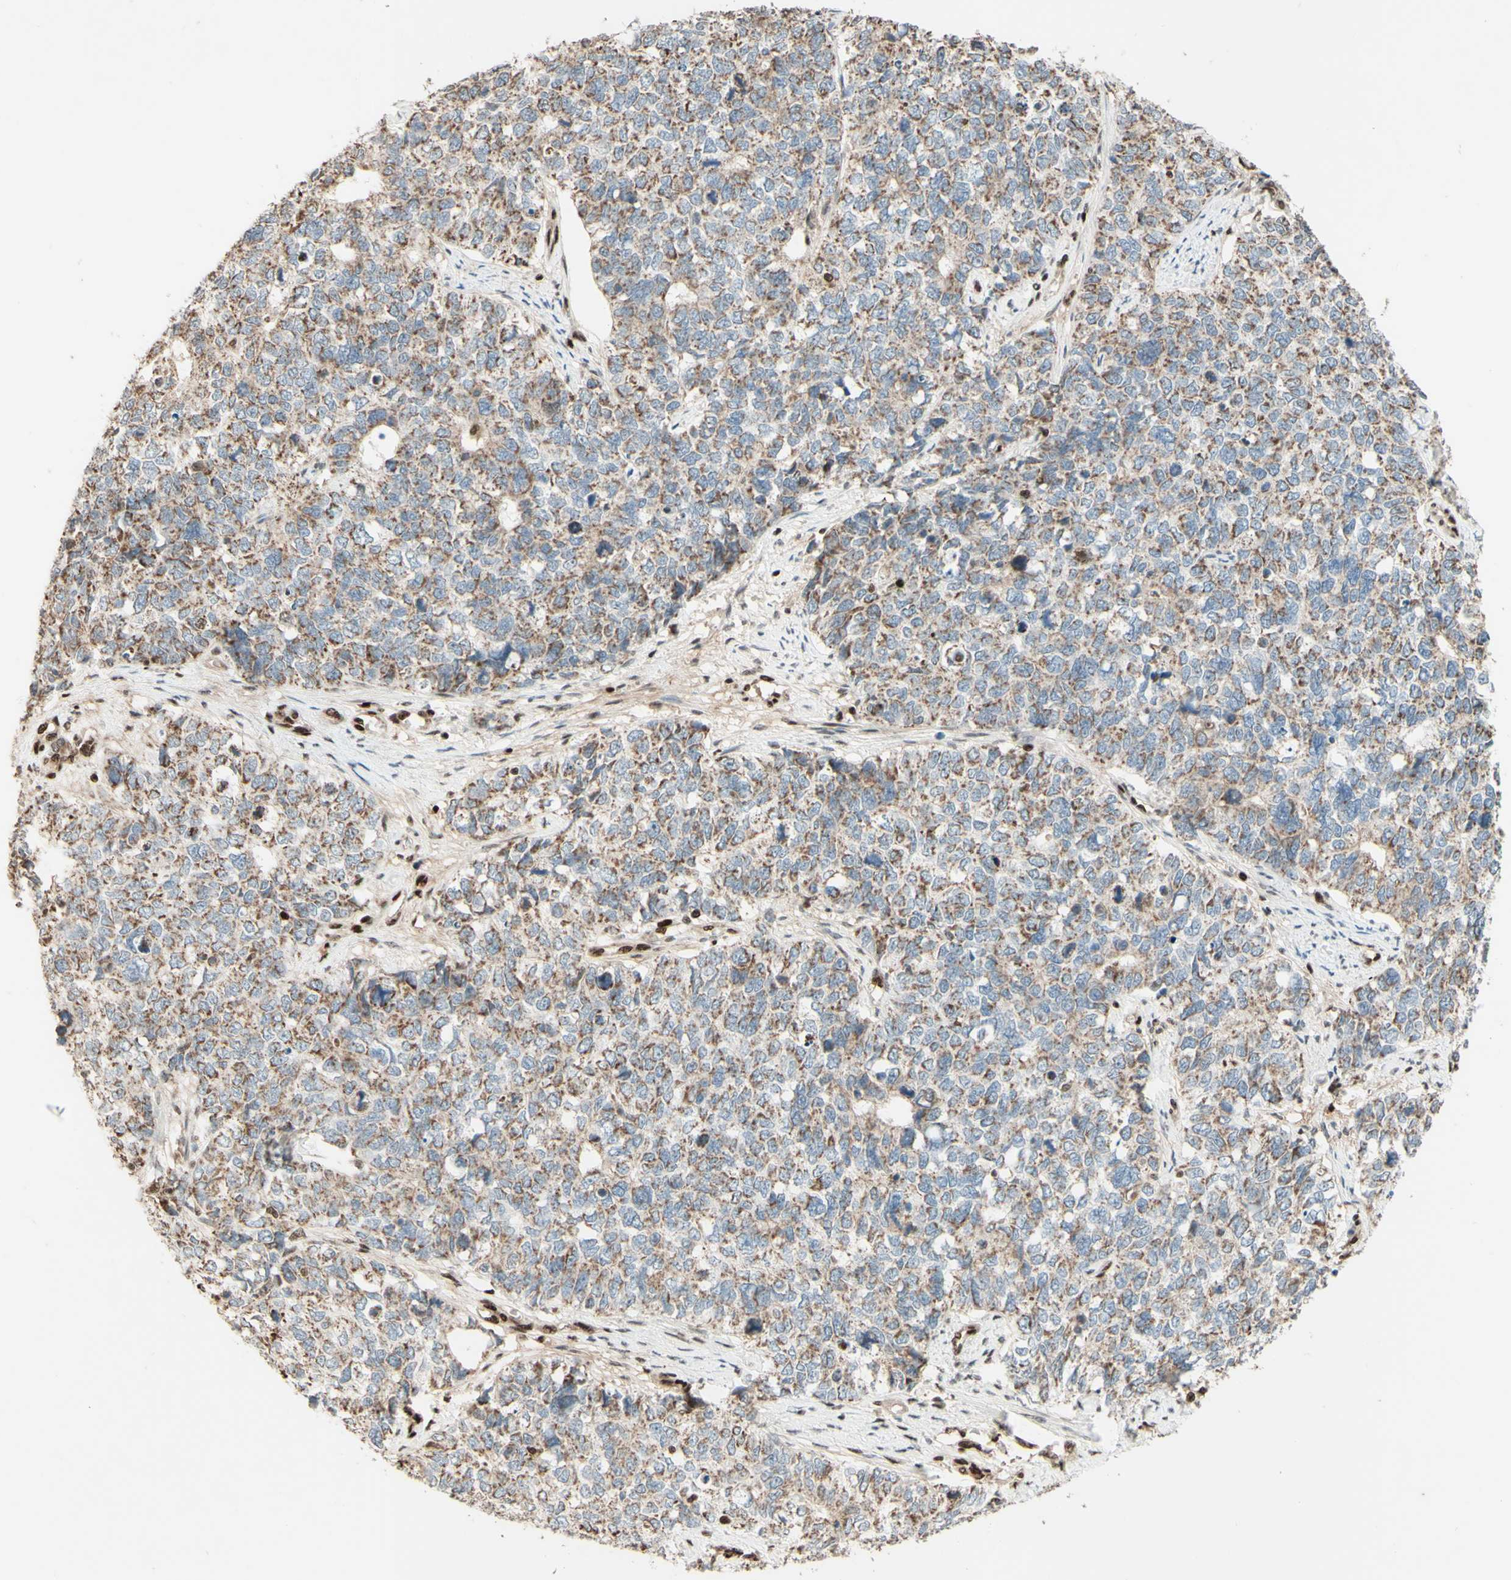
{"staining": {"intensity": "weak", "quantity": ">75%", "location": "cytoplasmic/membranous"}, "tissue": "cervical cancer", "cell_type": "Tumor cells", "image_type": "cancer", "snomed": [{"axis": "morphology", "description": "Squamous cell carcinoma, NOS"}, {"axis": "topography", "description": "Cervix"}], "caption": "Cervical cancer (squamous cell carcinoma) stained for a protein exhibits weak cytoplasmic/membranous positivity in tumor cells.", "gene": "NR3C1", "patient": {"sex": "female", "age": 63}}